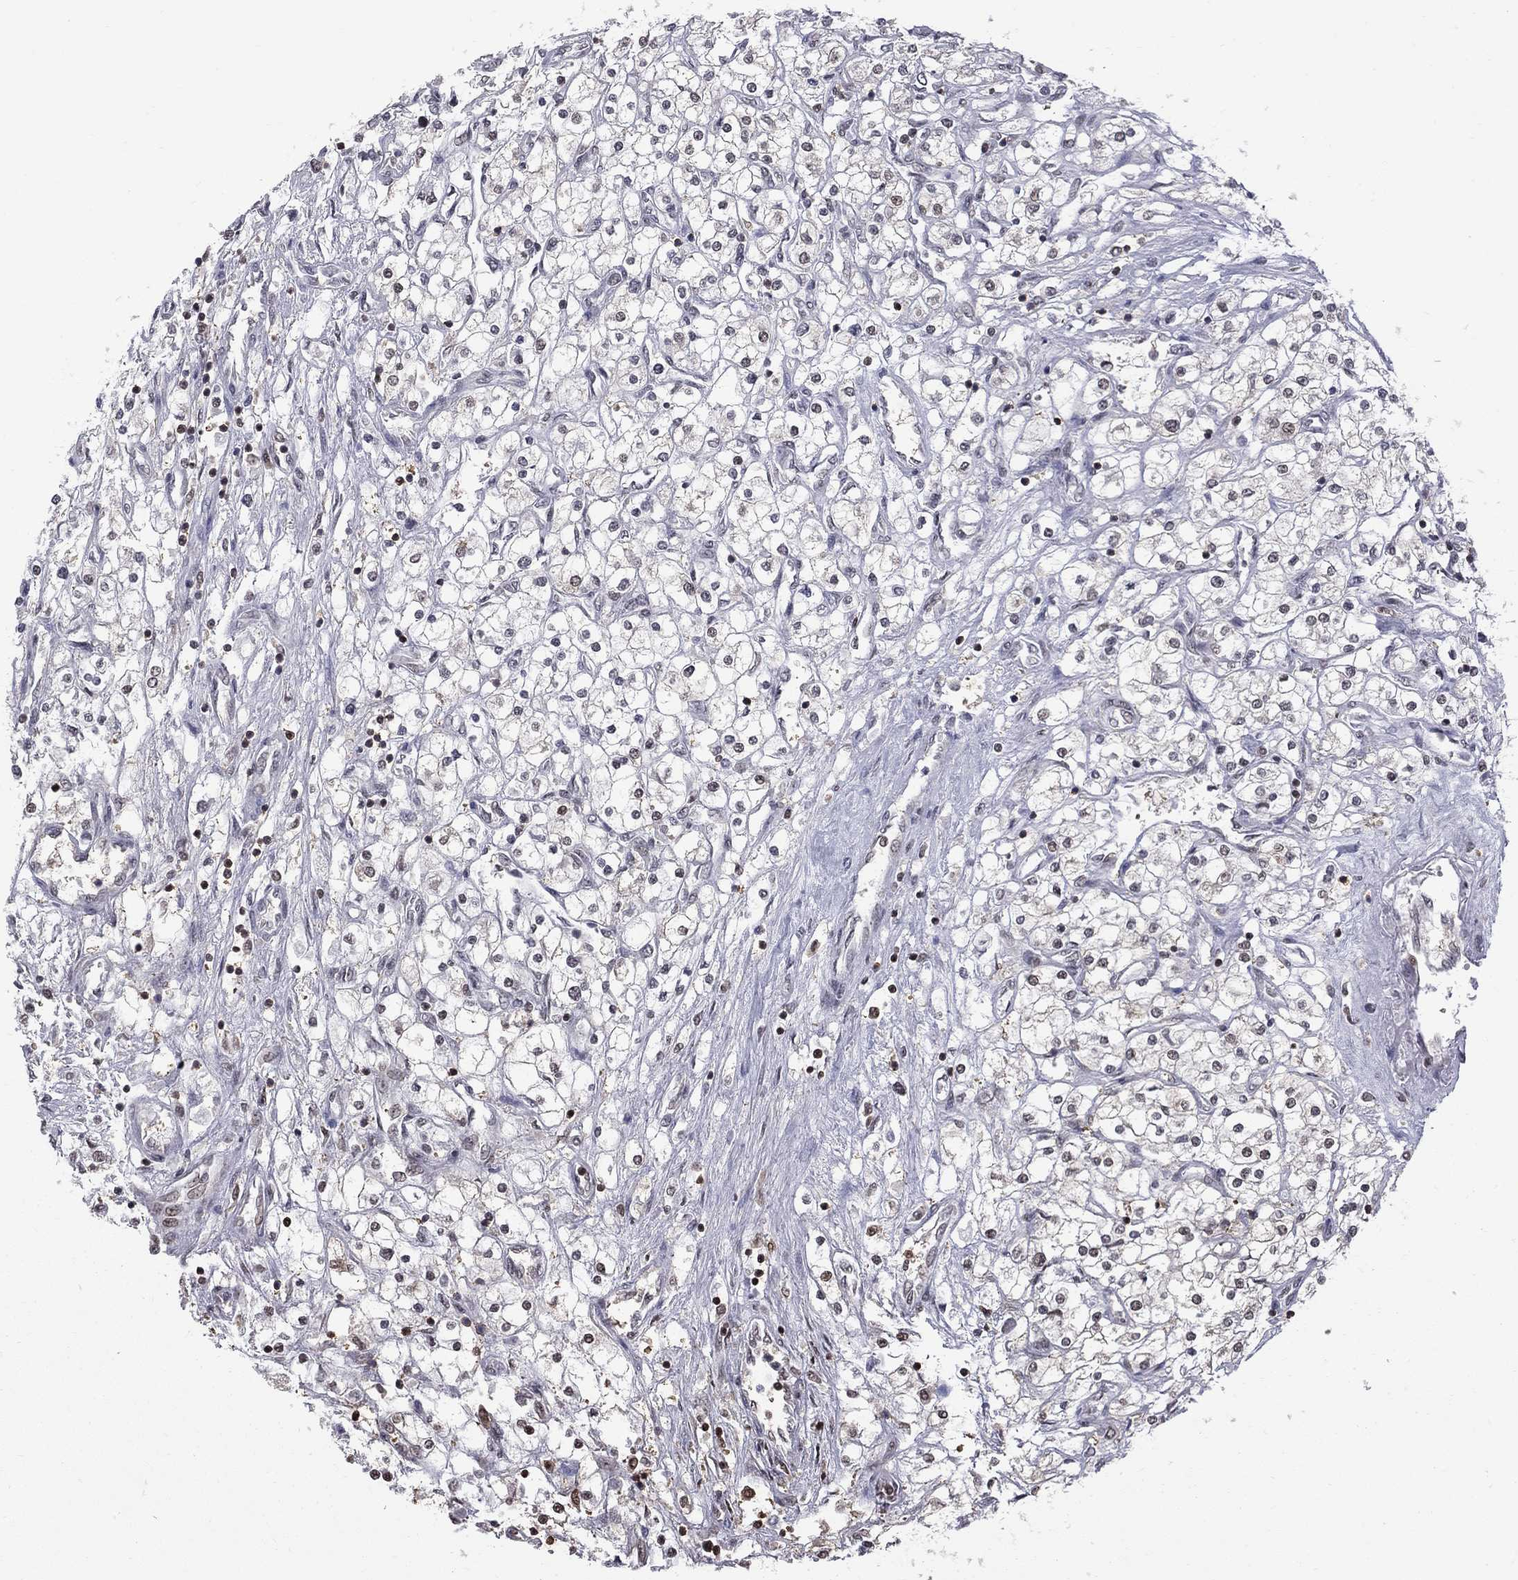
{"staining": {"intensity": "negative", "quantity": "none", "location": "none"}, "tissue": "renal cancer", "cell_type": "Tumor cells", "image_type": "cancer", "snomed": [{"axis": "morphology", "description": "Adenocarcinoma, NOS"}, {"axis": "topography", "description": "Kidney"}], "caption": "Immunohistochemistry (IHC) photomicrograph of neoplastic tissue: human adenocarcinoma (renal) stained with DAB (3,3'-diaminobenzidine) demonstrates no significant protein positivity in tumor cells. (DAB (3,3'-diaminobenzidine) immunohistochemistry (IHC) with hematoxylin counter stain).", "gene": "RFWD3", "patient": {"sex": "male", "age": 80}}